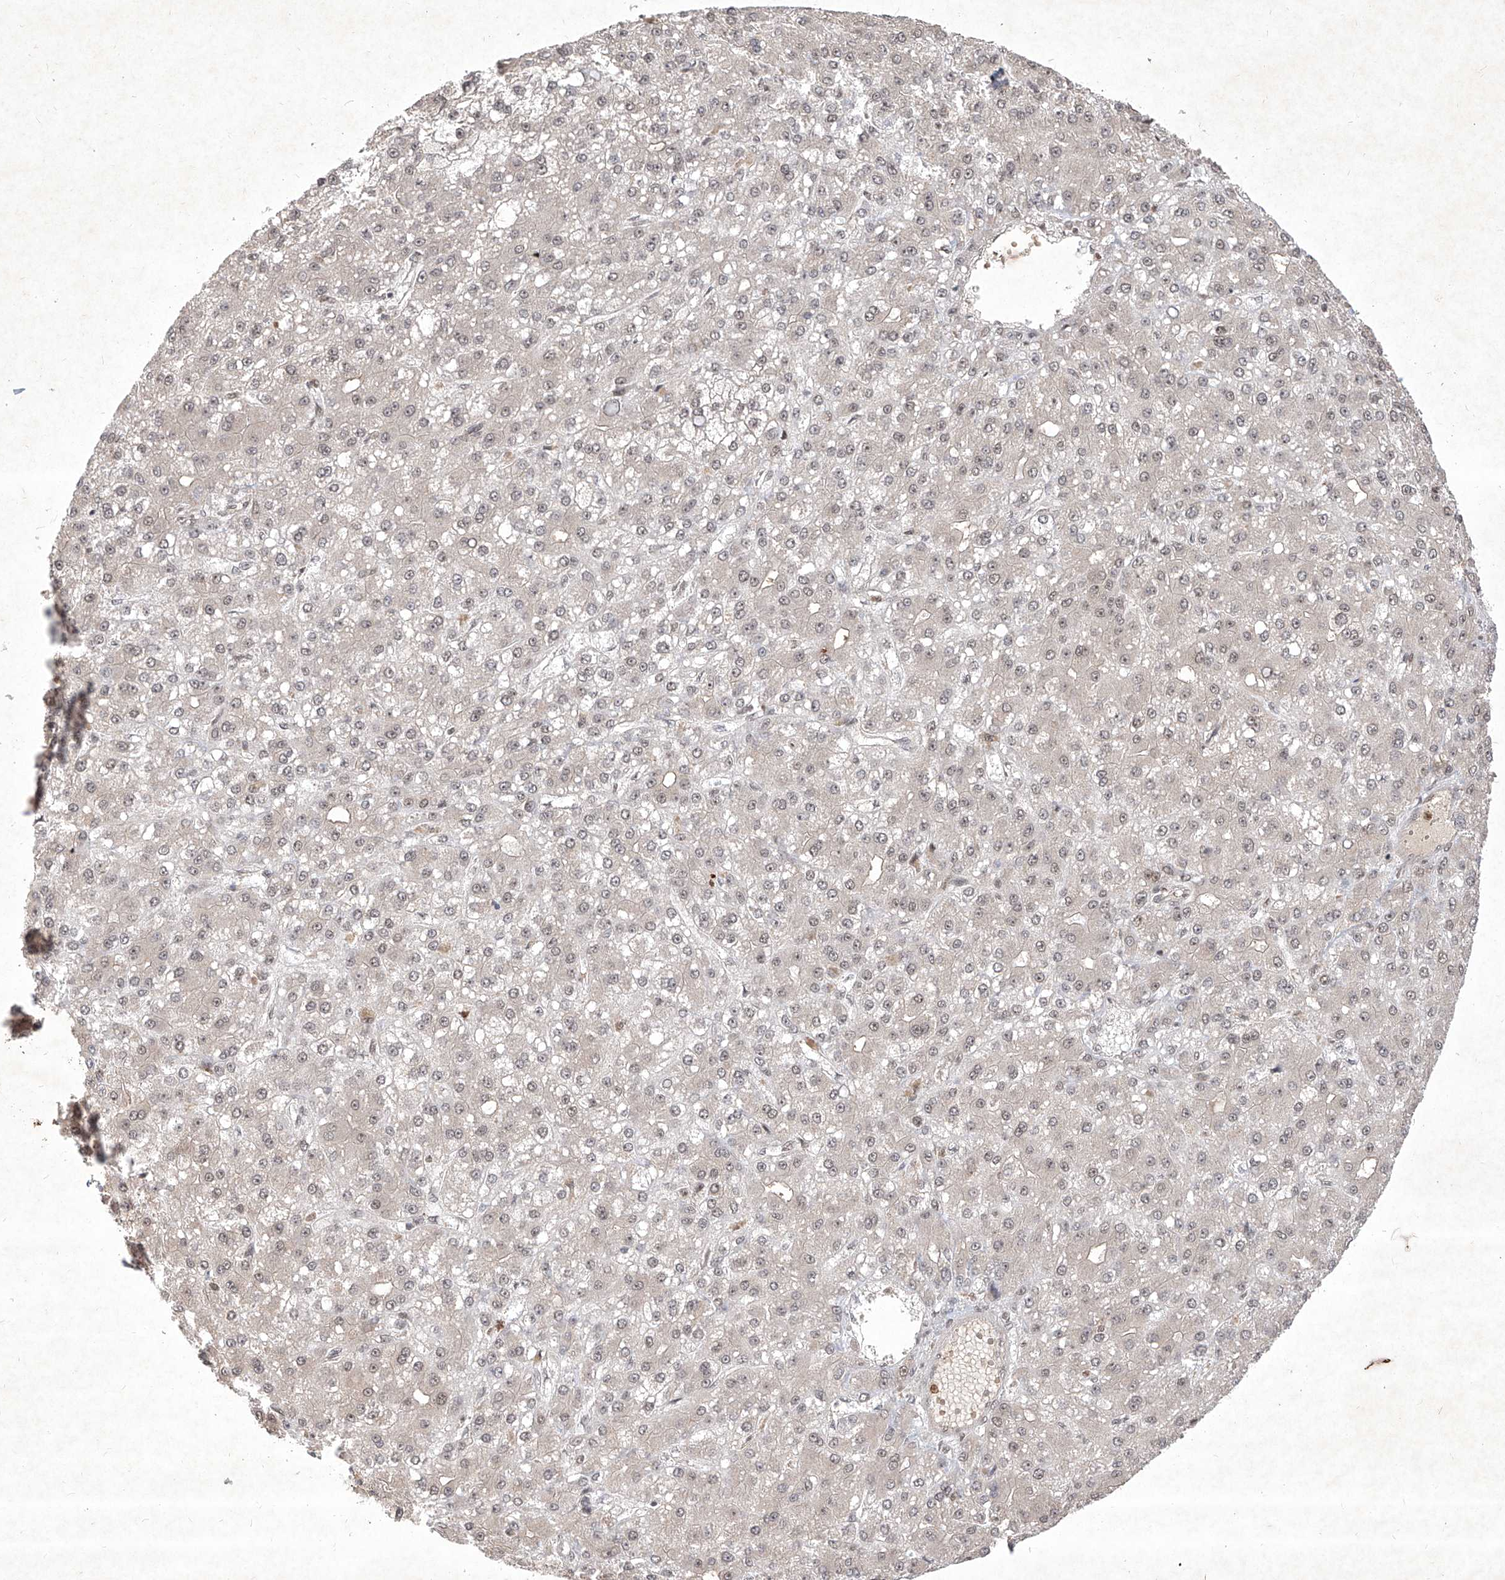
{"staining": {"intensity": "weak", "quantity": "25%-75%", "location": "nuclear"}, "tissue": "liver cancer", "cell_type": "Tumor cells", "image_type": "cancer", "snomed": [{"axis": "morphology", "description": "Carcinoma, Hepatocellular, NOS"}, {"axis": "topography", "description": "Liver"}], "caption": "Immunohistochemistry (IHC) of human liver hepatocellular carcinoma reveals low levels of weak nuclear expression in about 25%-75% of tumor cells.", "gene": "IRF2", "patient": {"sex": "male", "age": 67}}